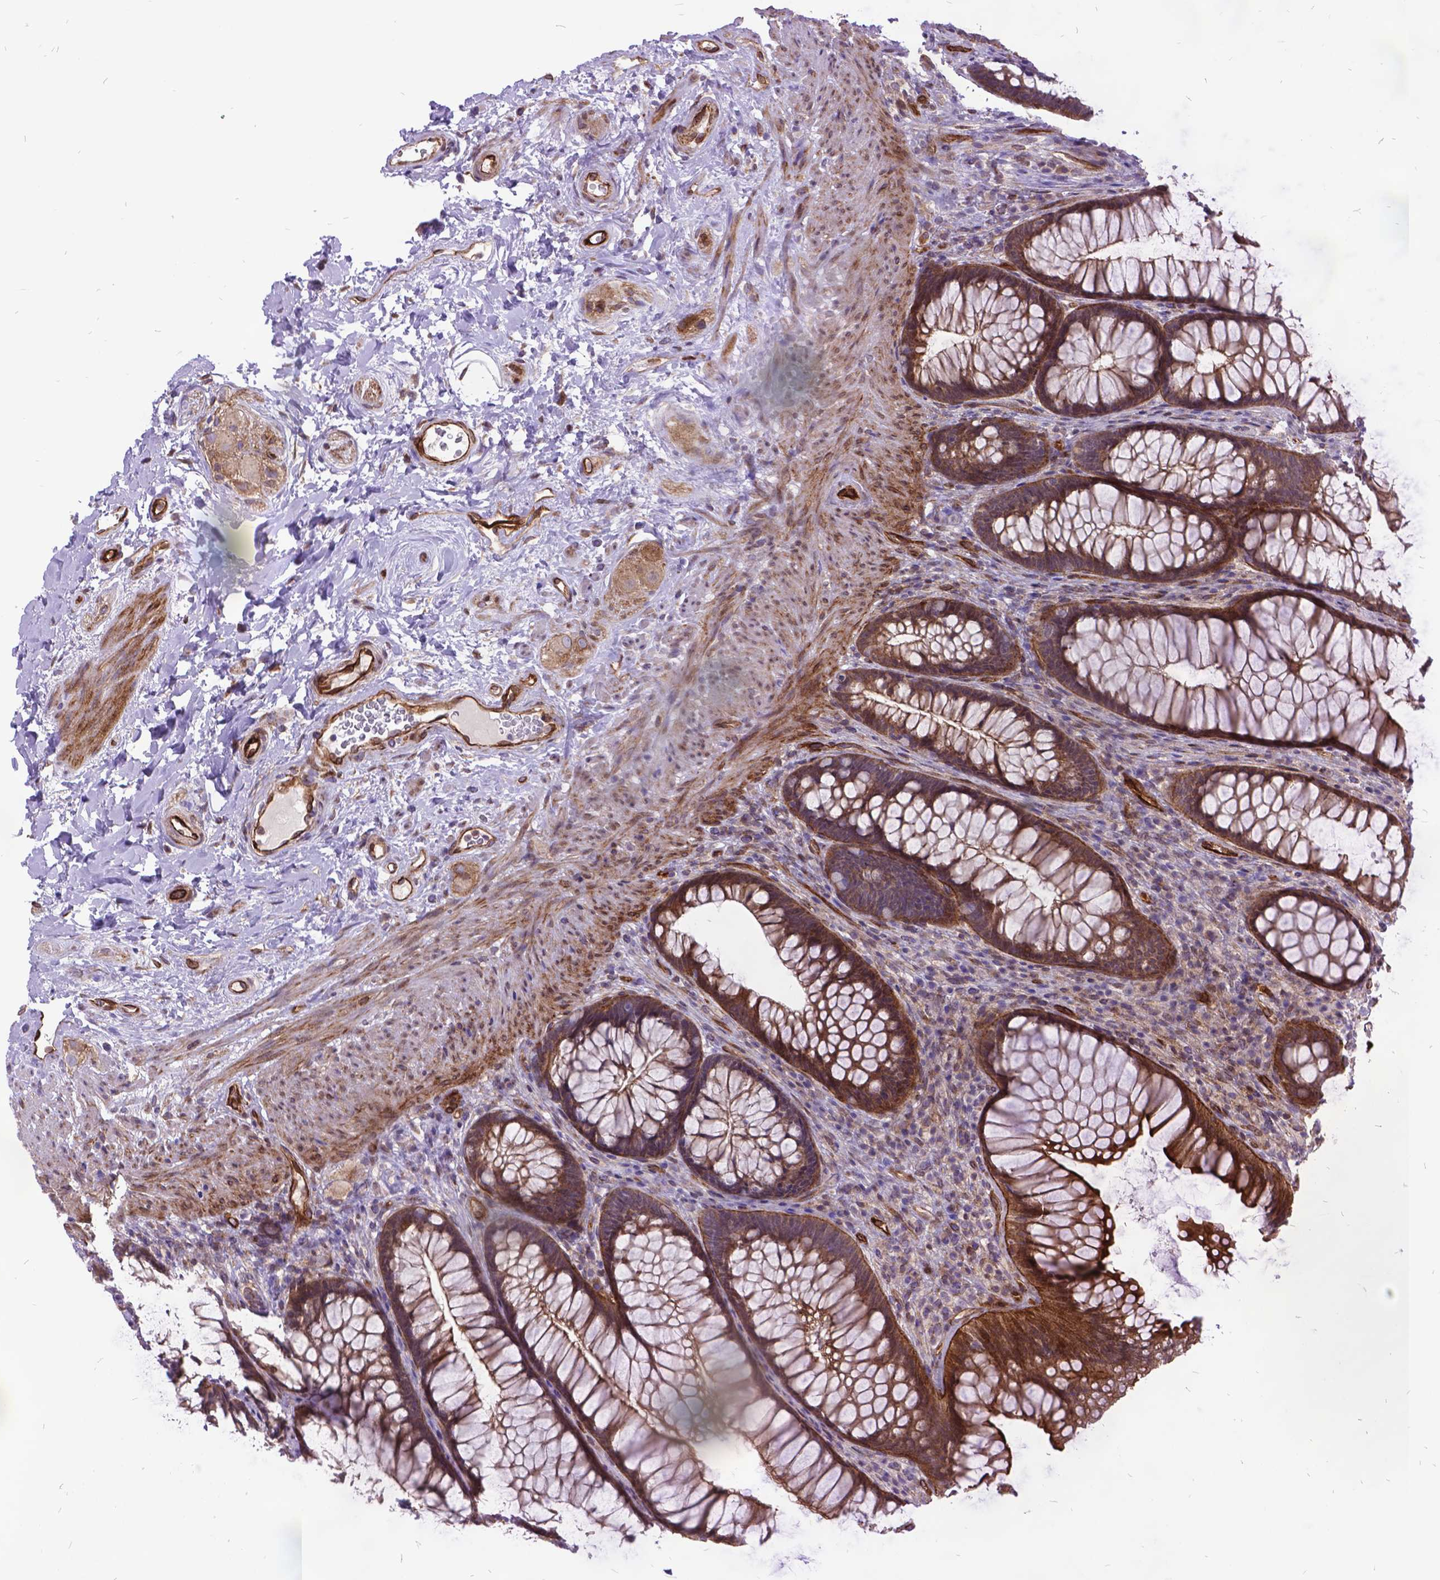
{"staining": {"intensity": "moderate", "quantity": ">75%", "location": "cytoplasmic/membranous"}, "tissue": "rectum", "cell_type": "Glandular cells", "image_type": "normal", "snomed": [{"axis": "morphology", "description": "Normal tissue, NOS"}, {"axis": "topography", "description": "Smooth muscle"}, {"axis": "topography", "description": "Rectum"}], "caption": "Protein staining exhibits moderate cytoplasmic/membranous staining in approximately >75% of glandular cells in unremarkable rectum. The staining was performed using DAB (3,3'-diaminobenzidine) to visualize the protein expression in brown, while the nuclei were stained in blue with hematoxylin (Magnification: 20x).", "gene": "GRB7", "patient": {"sex": "male", "age": 53}}